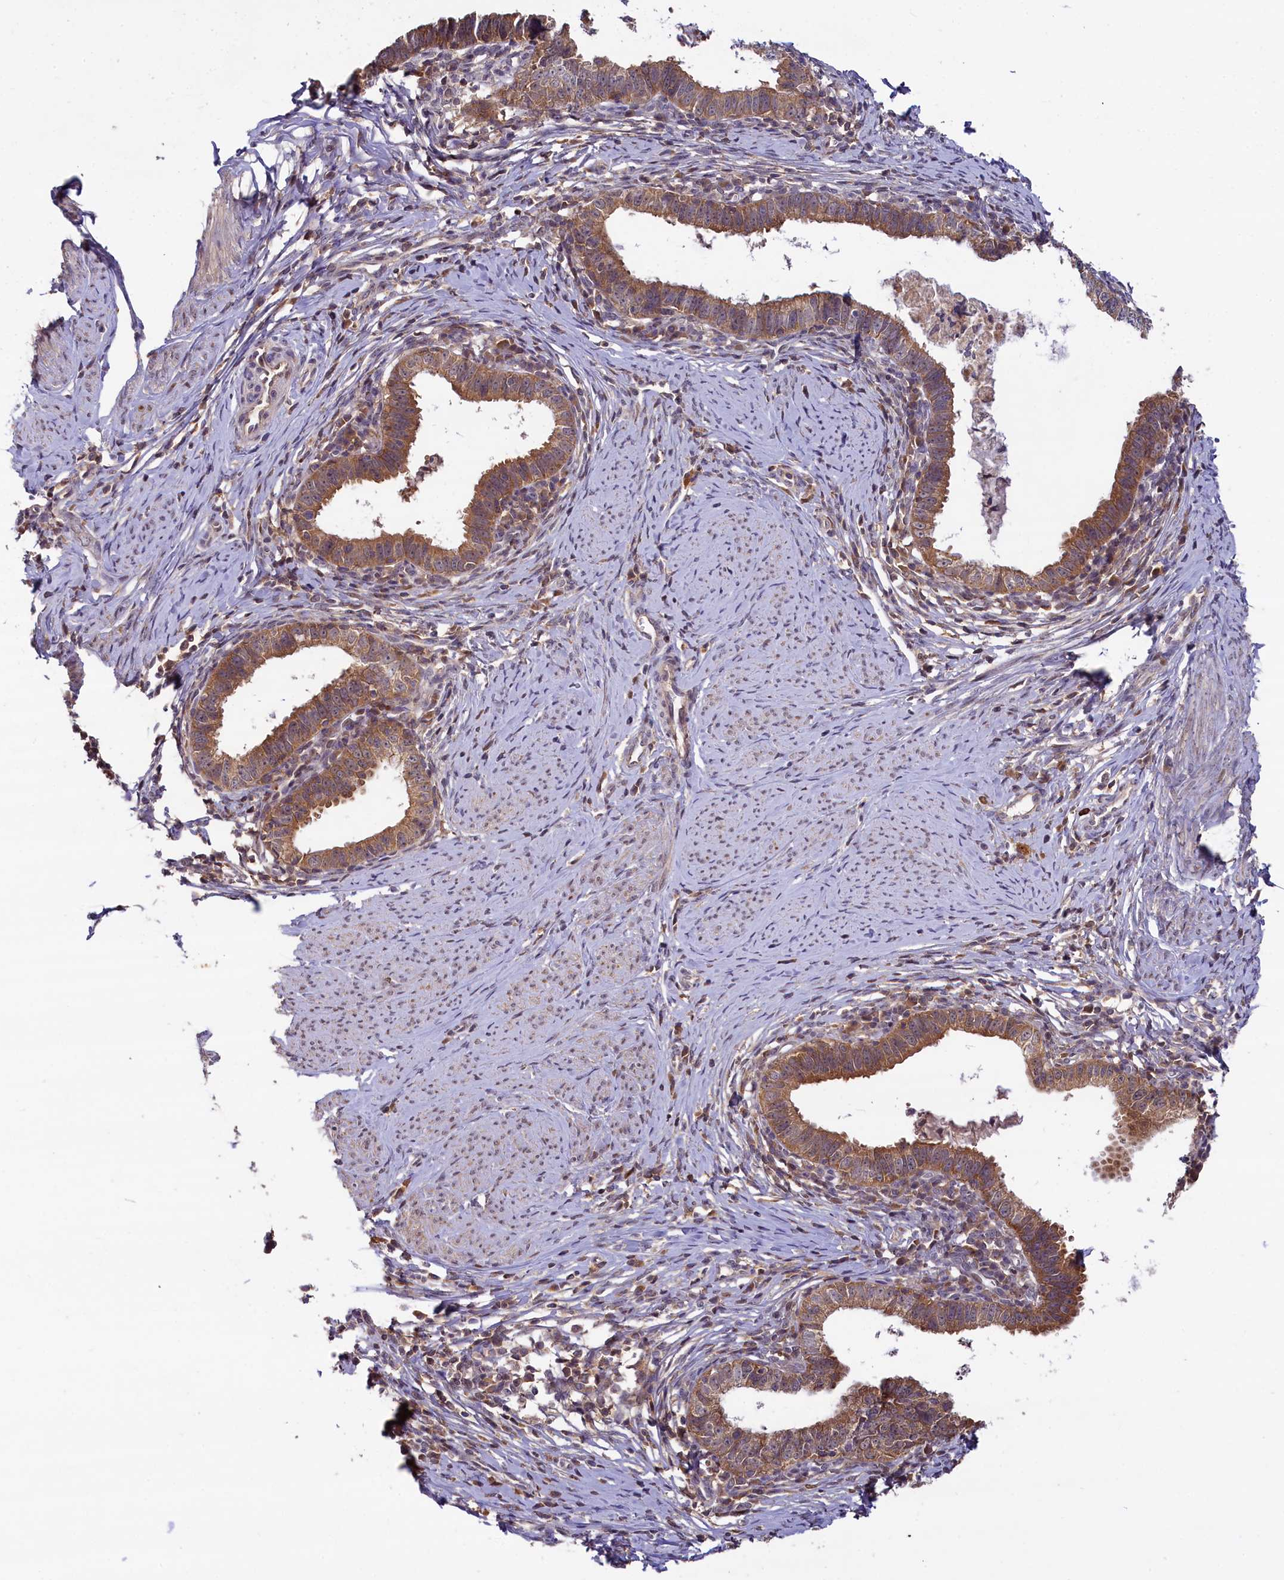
{"staining": {"intensity": "moderate", "quantity": ">75%", "location": "cytoplasmic/membranous"}, "tissue": "cervical cancer", "cell_type": "Tumor cells", "image_type": "cancer", "snomed": [{"axis": "morphology", "description": "Adenocarcinoma, NOS"}, {"axis": "topography", "description": "Cervix"}], "caption": "An image showing moderate cytoplasmic/membranous expression in approximately >75% of tumor cells in cervical cancer, as visualized by brown immunohistochemical staining.", "gene": "TMEM39A", "patient": {"sex": "female", "age": 36}}